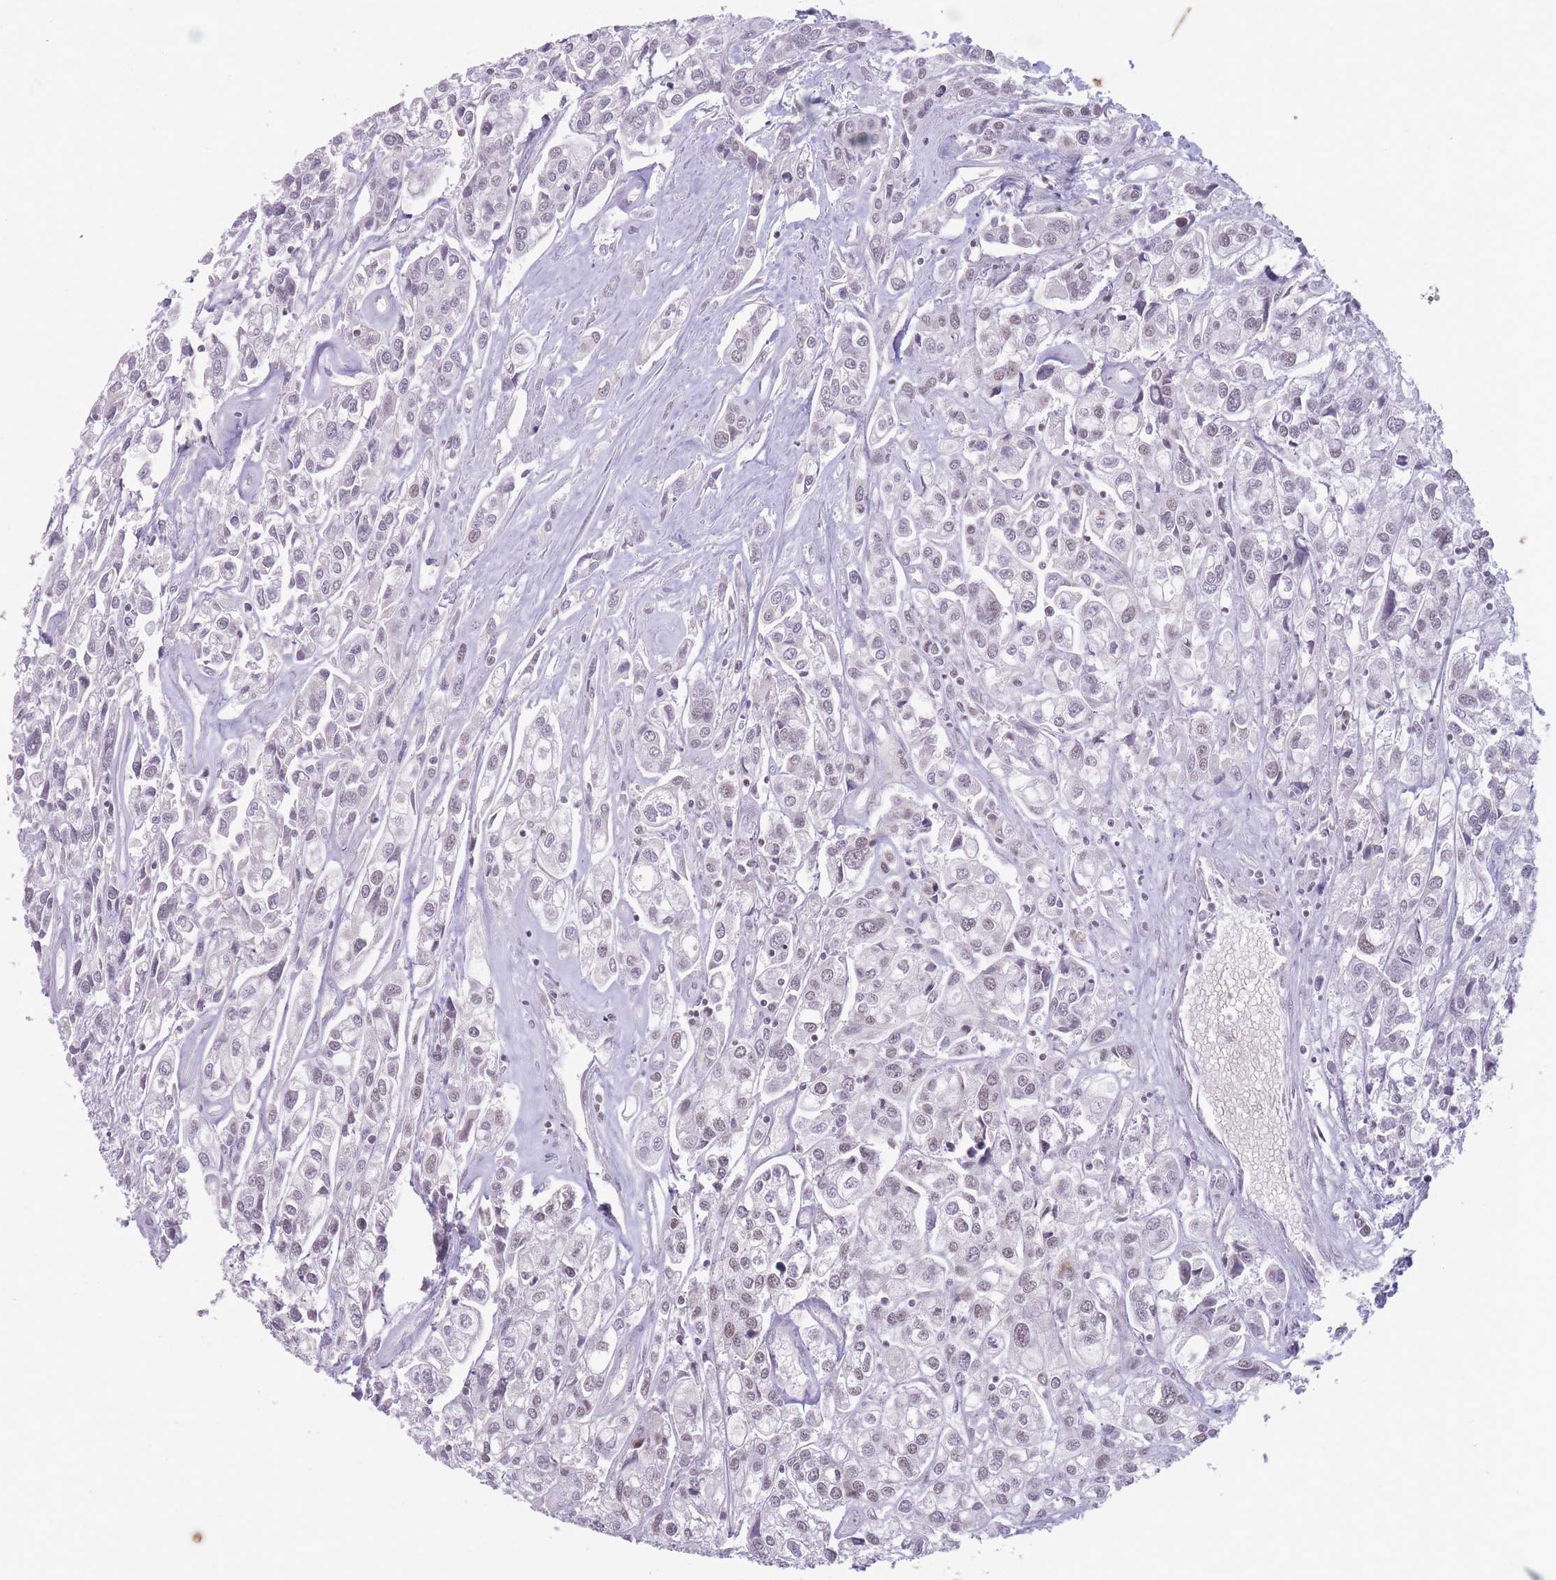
{"staining": {"intensity": "weak", "quantity": "<25%", "location": "nuclear"}, "tissue": "urothelial cancer", "cell_type": "Tumor cells", "image_type": "cancer", "snomed": [{"axis": "morphology", "description": "Urothelial carcinoma, High grade"}, {"axis": "topography", "description": "Urinary bladder"}], "caption": "Immunohistochemistry histopathology image of human urothelial cancer stained for a protein (brown), which reveals no positivity in tumor cells. (DAB IHC visualized using brightfield microscopy, high magnification).", "gene": "ARID3B", "patient": {"sex": "male", "age": 67}}